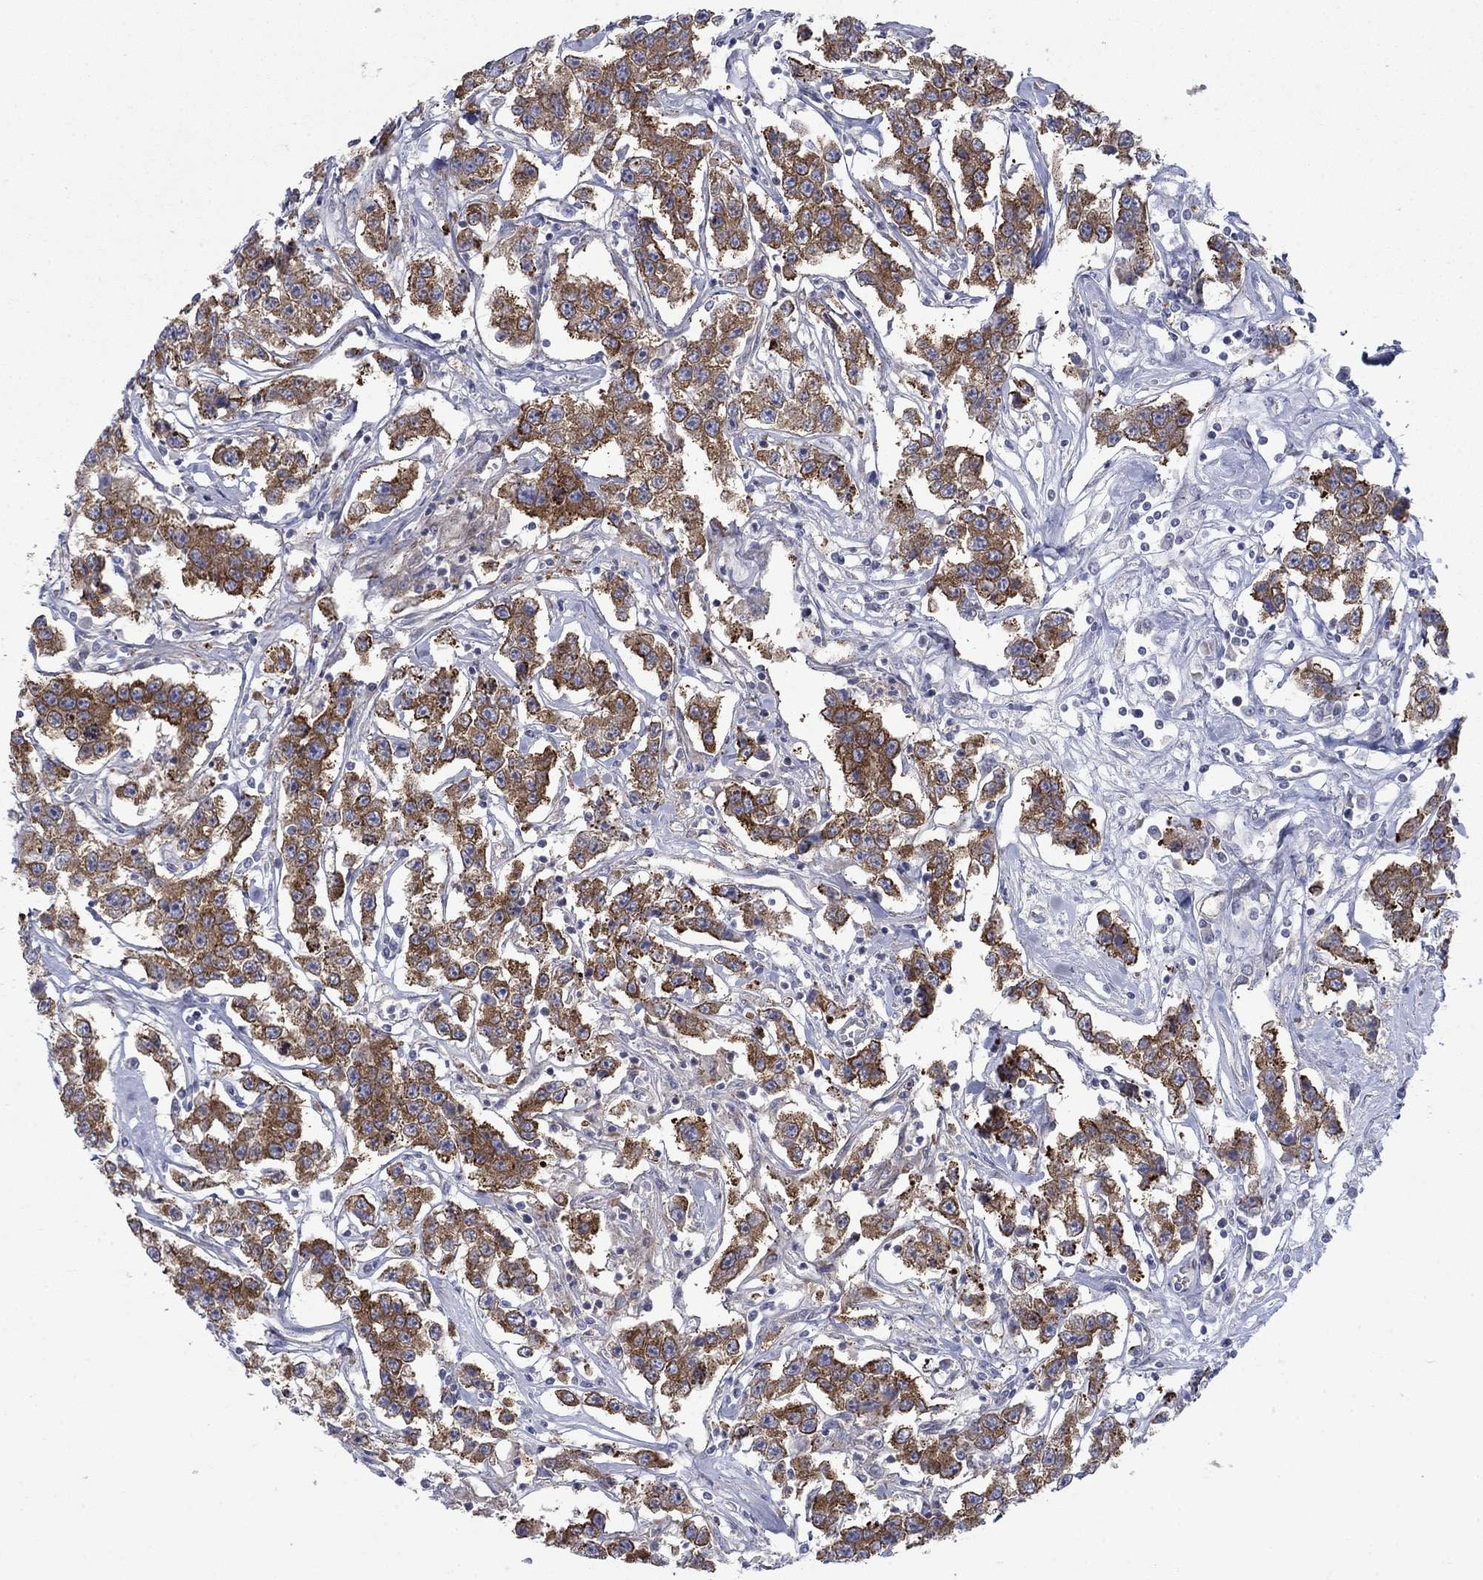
{"staining": {"intensity": "strong", "quantity": "25%-75%", "location": "cytoplasmic/membranous"}, "tissue": "testis cancer", "cell_type": "Tumor cells", "image_type": "cancer", "snomed": [{"axis": "morphology", "description": "Seminoma, NOS"}, {"axis": "topography", "description": "Testis"}], "caption": "Seminoma (testis) stained with a brown dye reveals strong cytoplasmic/membranous positive positivity in about 25%-75% of tumor cells.", "gene": "FXR1", "patient": {"sex": "male", "age": 59}}